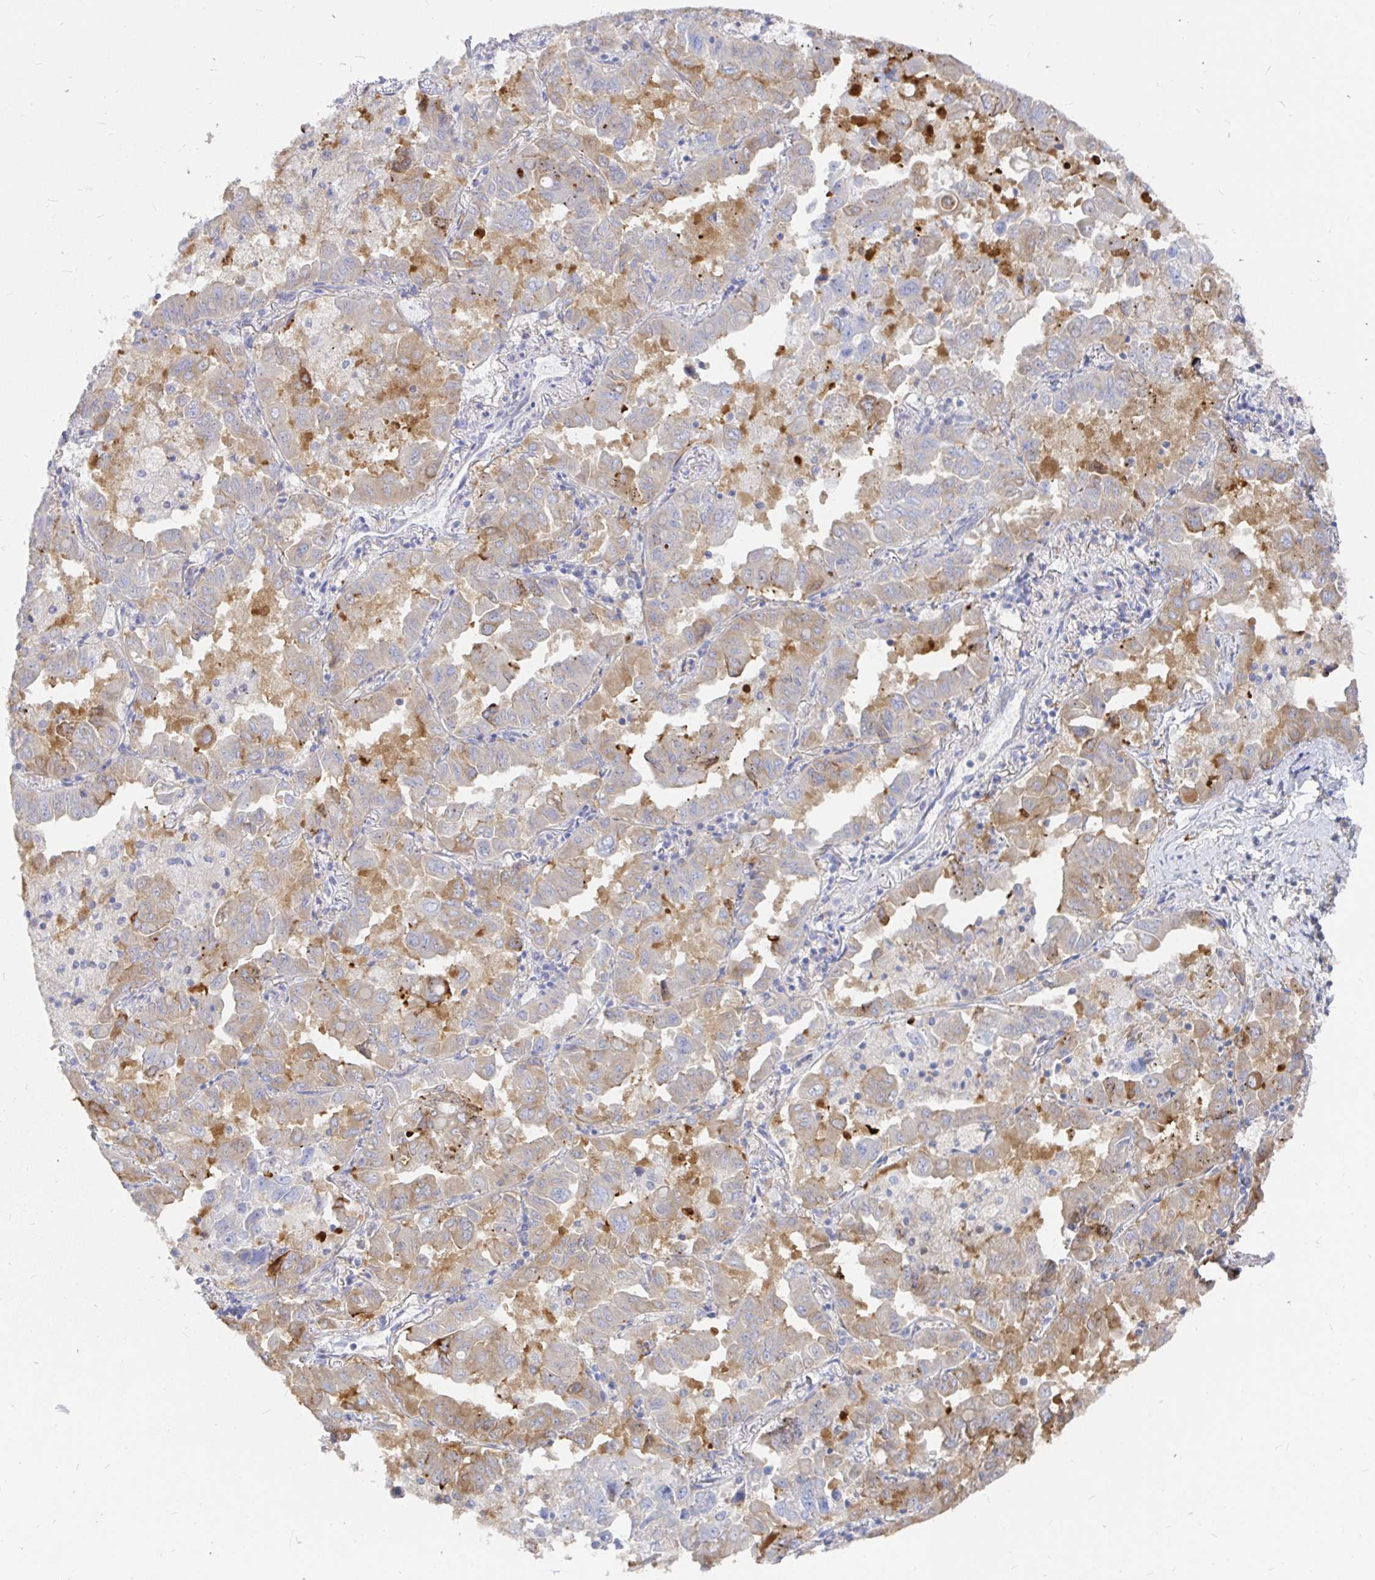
{"staining": {"intensity": "weak", "quantity": "25%-75%", "location": "cytoplasmic/membranous"}, "tissue": "lung cancer", "cell_type": "Tumor cells", "image_type": "cancer", "snomed": [{"axis": "morphology", "description": "Adenocarcinoma, NOS"}, {"axis": "topography", "description": "Lung"}], "caption": "IHC (DAB (3,3'-diaminobenzidine)) staining of lung adenocarcinoma reveals weak cytoplasmic/membranous protein positivity in about 25%-75% of tumor cells. The protein of interest is stained brown, and the nuclei are stained in blue (DAB (3,3'-diaminobenzidine) IHC with brightfield microscopy, high magnification).", "gene": "KCTD19", "patient": {"sex": "male", "age": 64}}